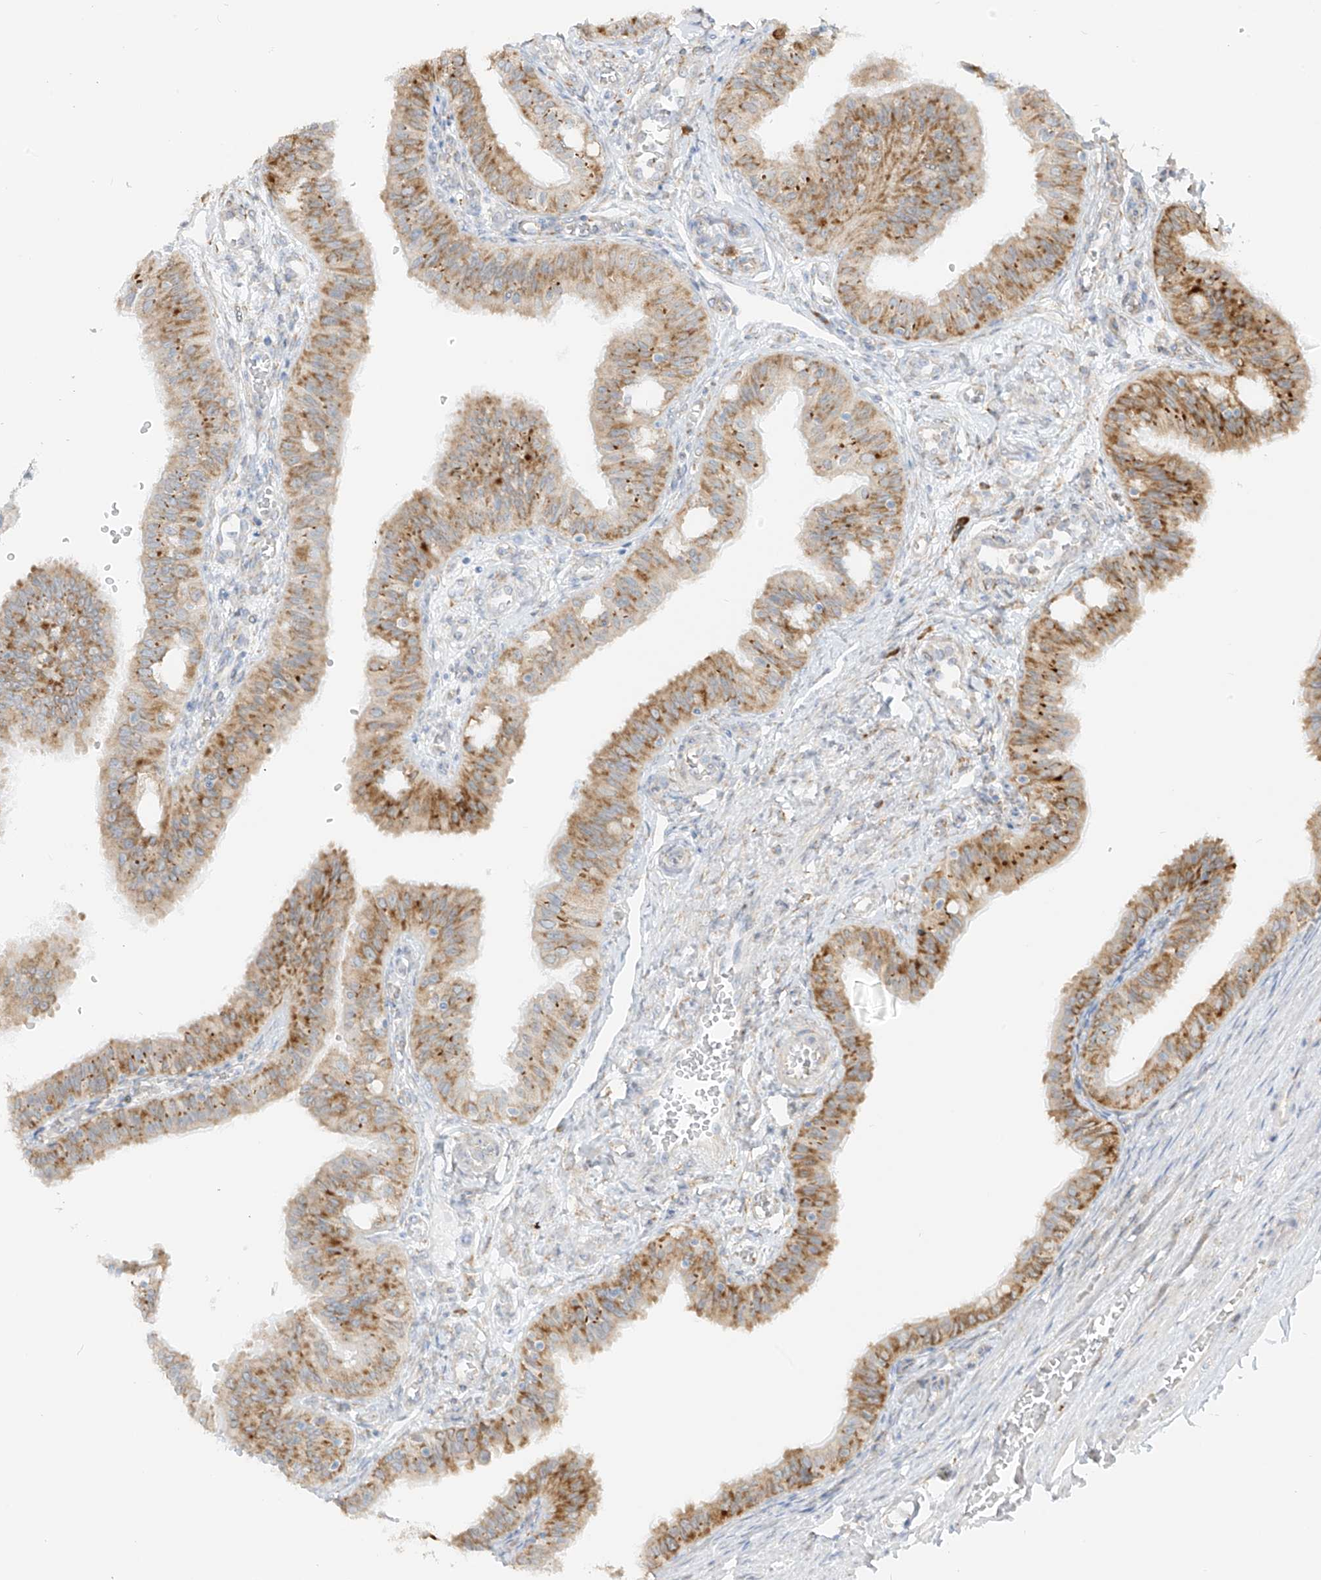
{"staining": {"intensity": "moderate", "quantity": ">75%", "location": "cytoplasmic/membranous"}, "tissue": "fallopian tube", "cell_type": "Glandular cells", "image_type": "normal", "snomed": [{"axis": "morphology", "description": "Normal tissue, NOS"}, {"axis": "topography", "description": "Fallopian tube"}, {"axis": "topography", "description": "Ovary"}], "caption": "An immunohistochemistry (IHC) image of unremarkable tissue is shown. Protein staining in brown labels moderate cytoplasmic/membranous positivity in fallopian tube within glandular cells.", "gene": "LRRC59", "patient": {"sex": "female", "age": 42}}